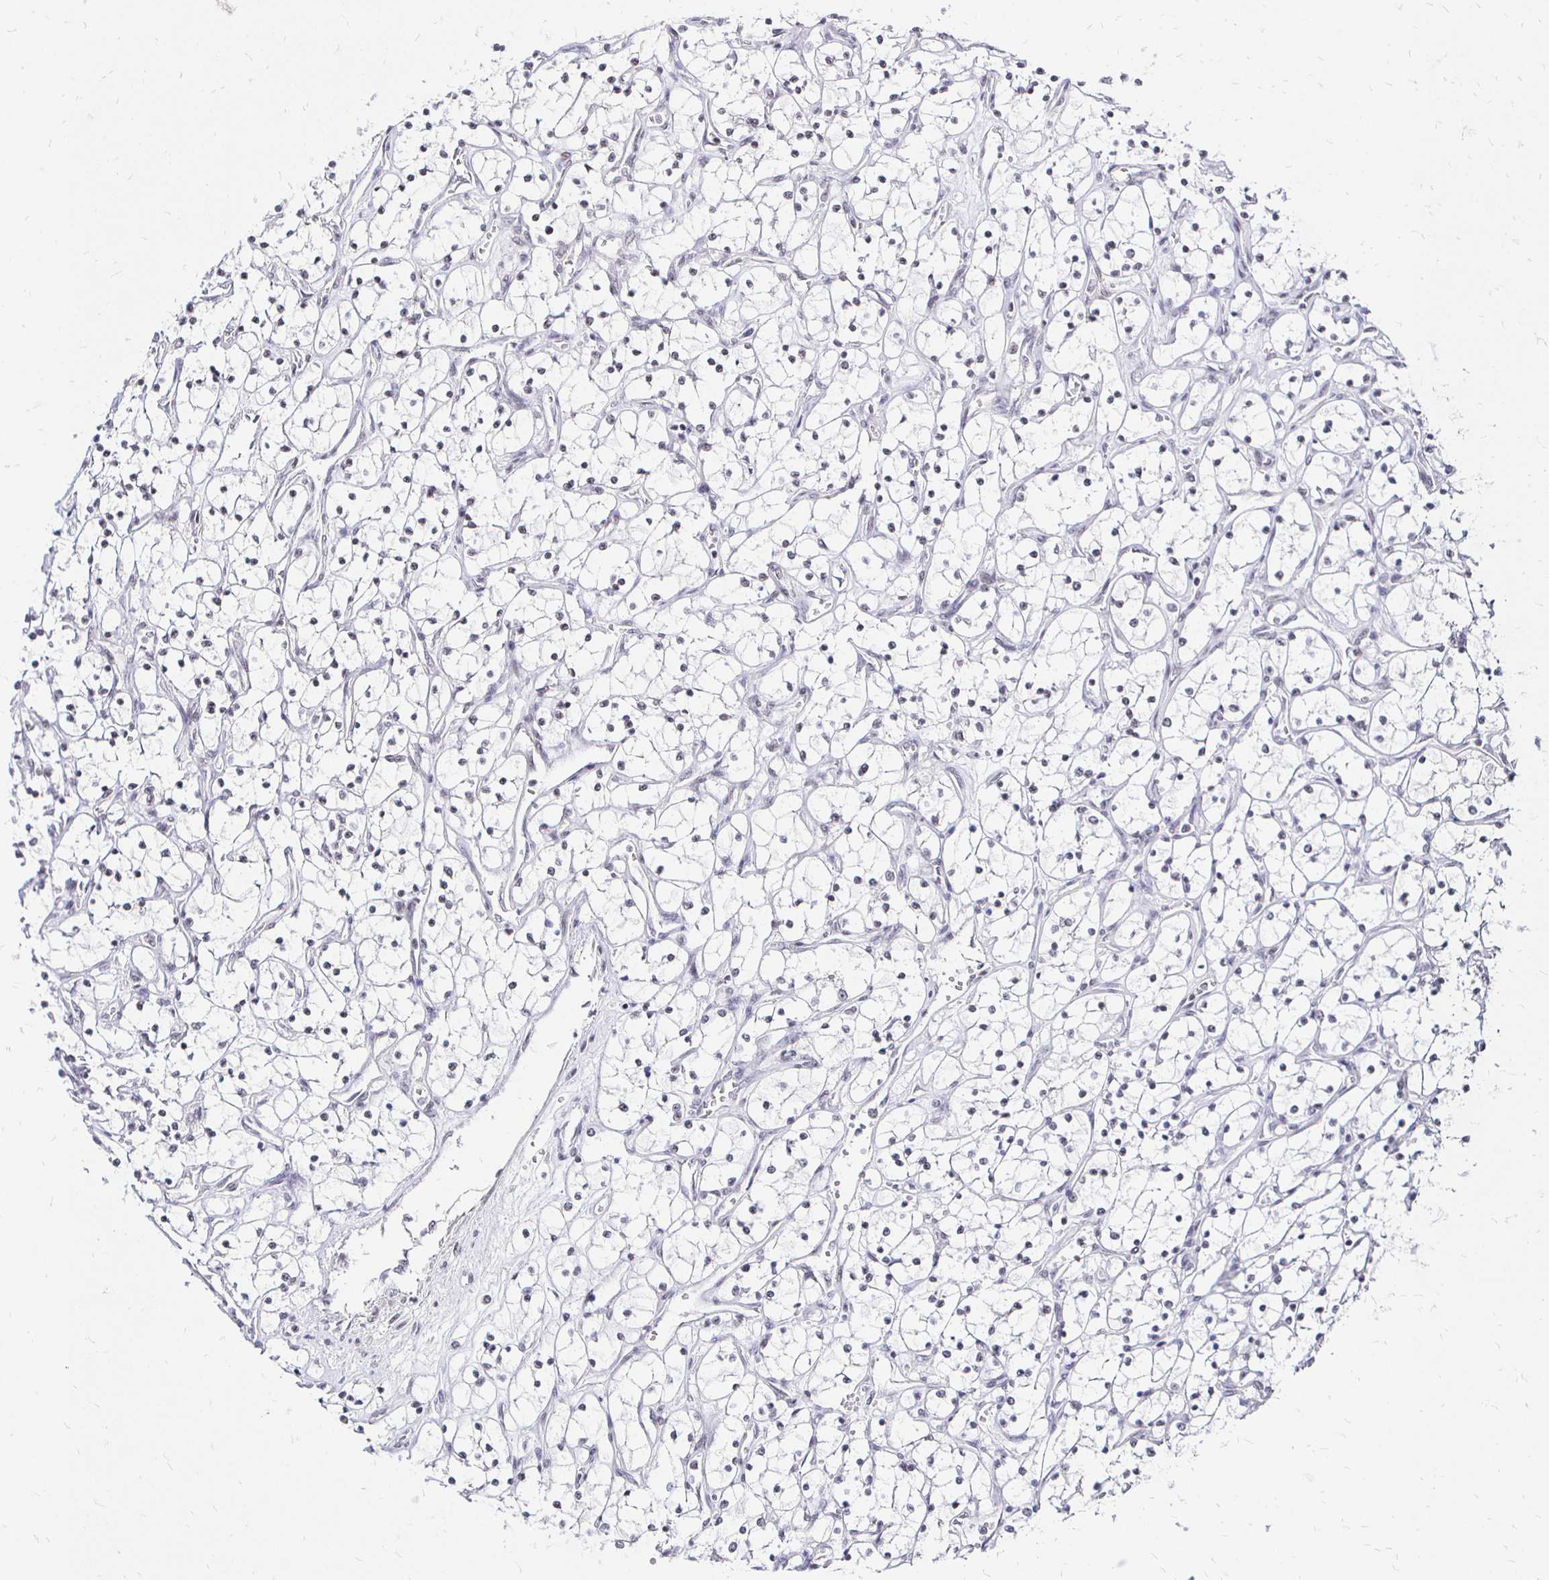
{"staining": {"intensity": "negative", "quantity": "none", "location": "none"}, "tissue": "renal cancer", "cell_type": "Tumor cells", "image_type": "cancer", "snomed": [{"axis": "morphology", "description": "Adenocarcinoma, NOS"}, {"axis": "topography", "description": "Kidney"}], "caption": "An image of renal cancer (adenocarcinoma) stained for a protein shows no brown staining in tumor cells.", "gene": "SIN3A", "patient": {"sex": "female", "age": 69}}